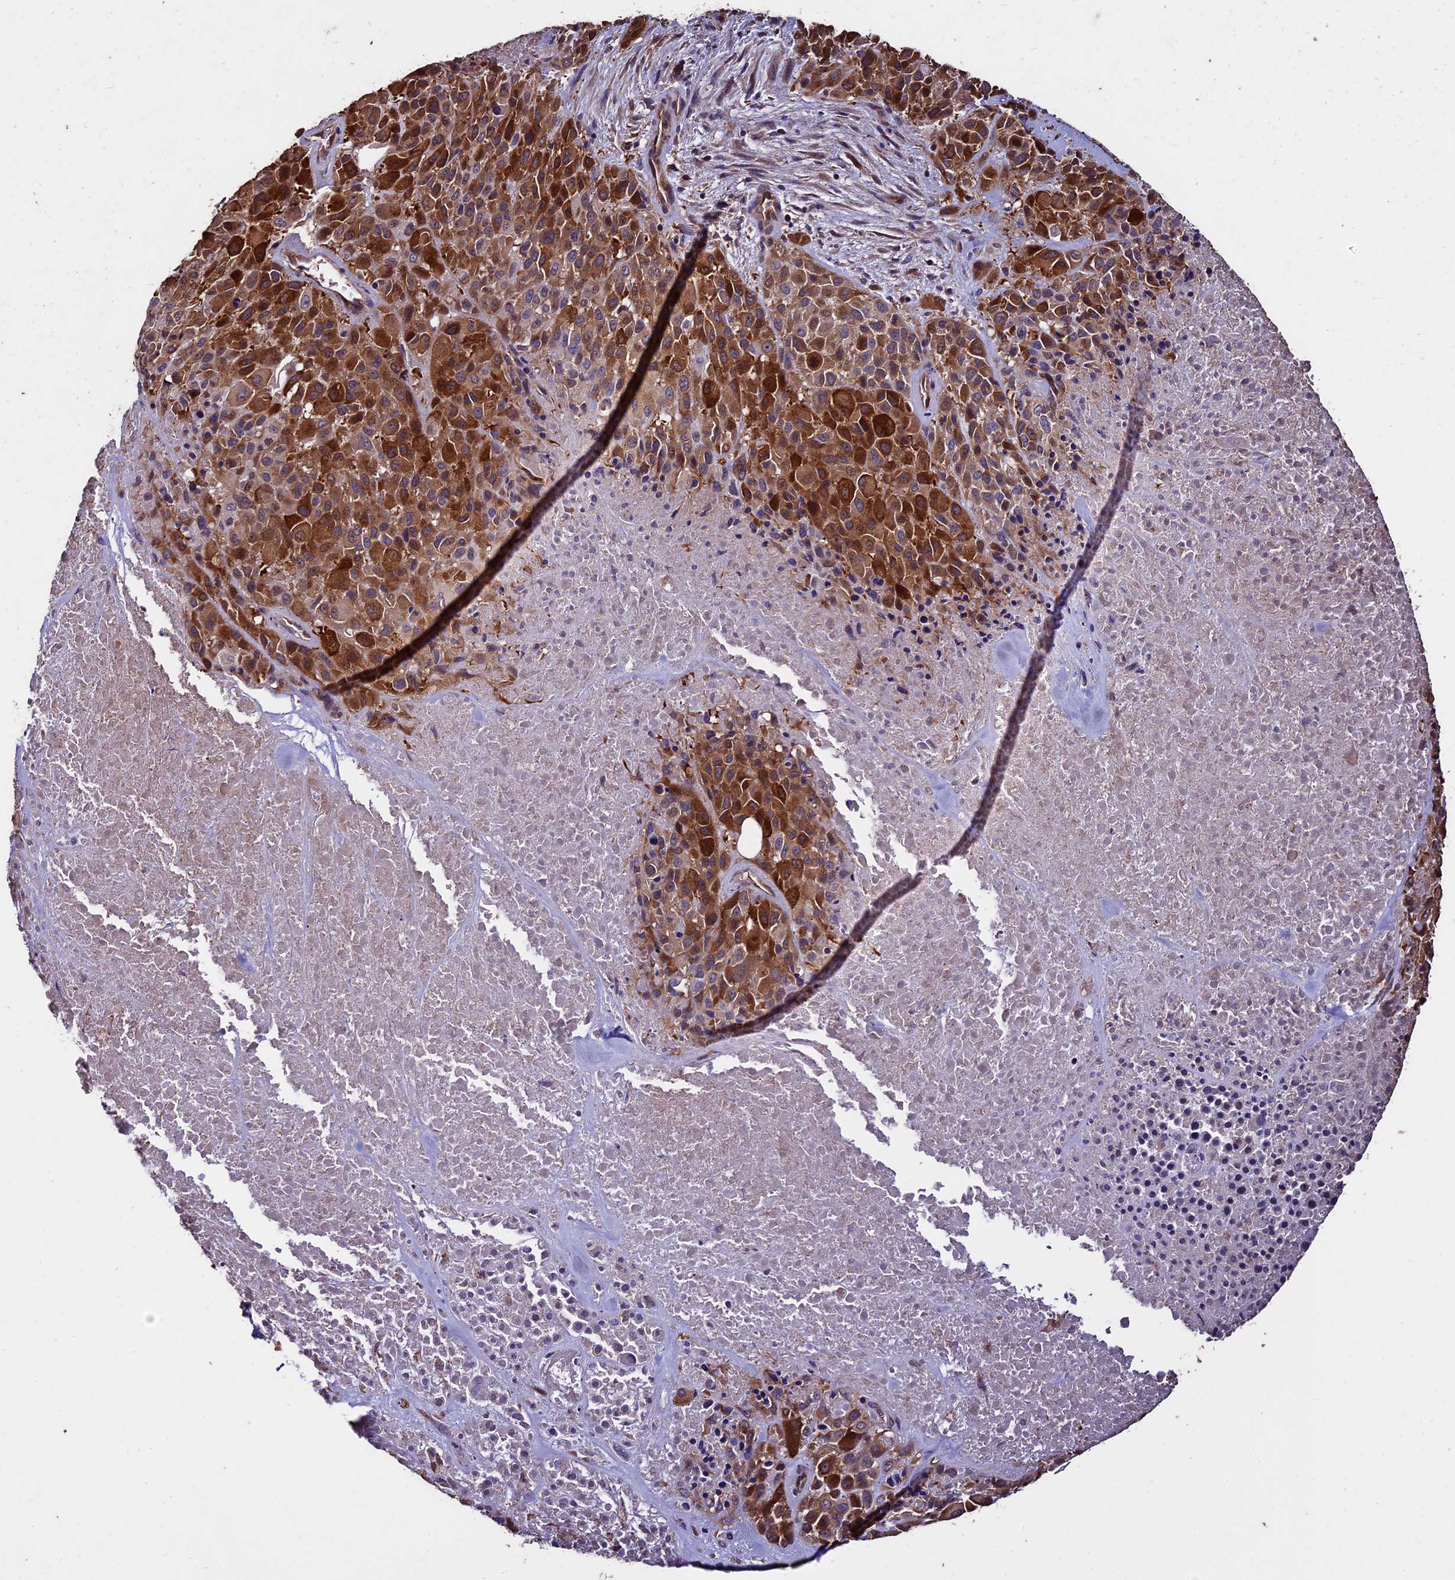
{"staining": {"intensity": "strong", "quantity": ">75%", "location": "cytoplasmic/membranous"}, "tissue": "melanoma", "cell_type": "Tumor cells", "image_type": "cancer", "snomed": [{"axis": "morphology", "description": "Malignant melanoma, Metastatic site"}, {"axis": "topography", "description": "Skin"}], "caption": "A micrograph of human melanoma stained for a protein displays strong cytoplasmic/membranous brown staining in tumor cells.", "gene": "USB1", "patient": {"sex": "female", "age": 81}}